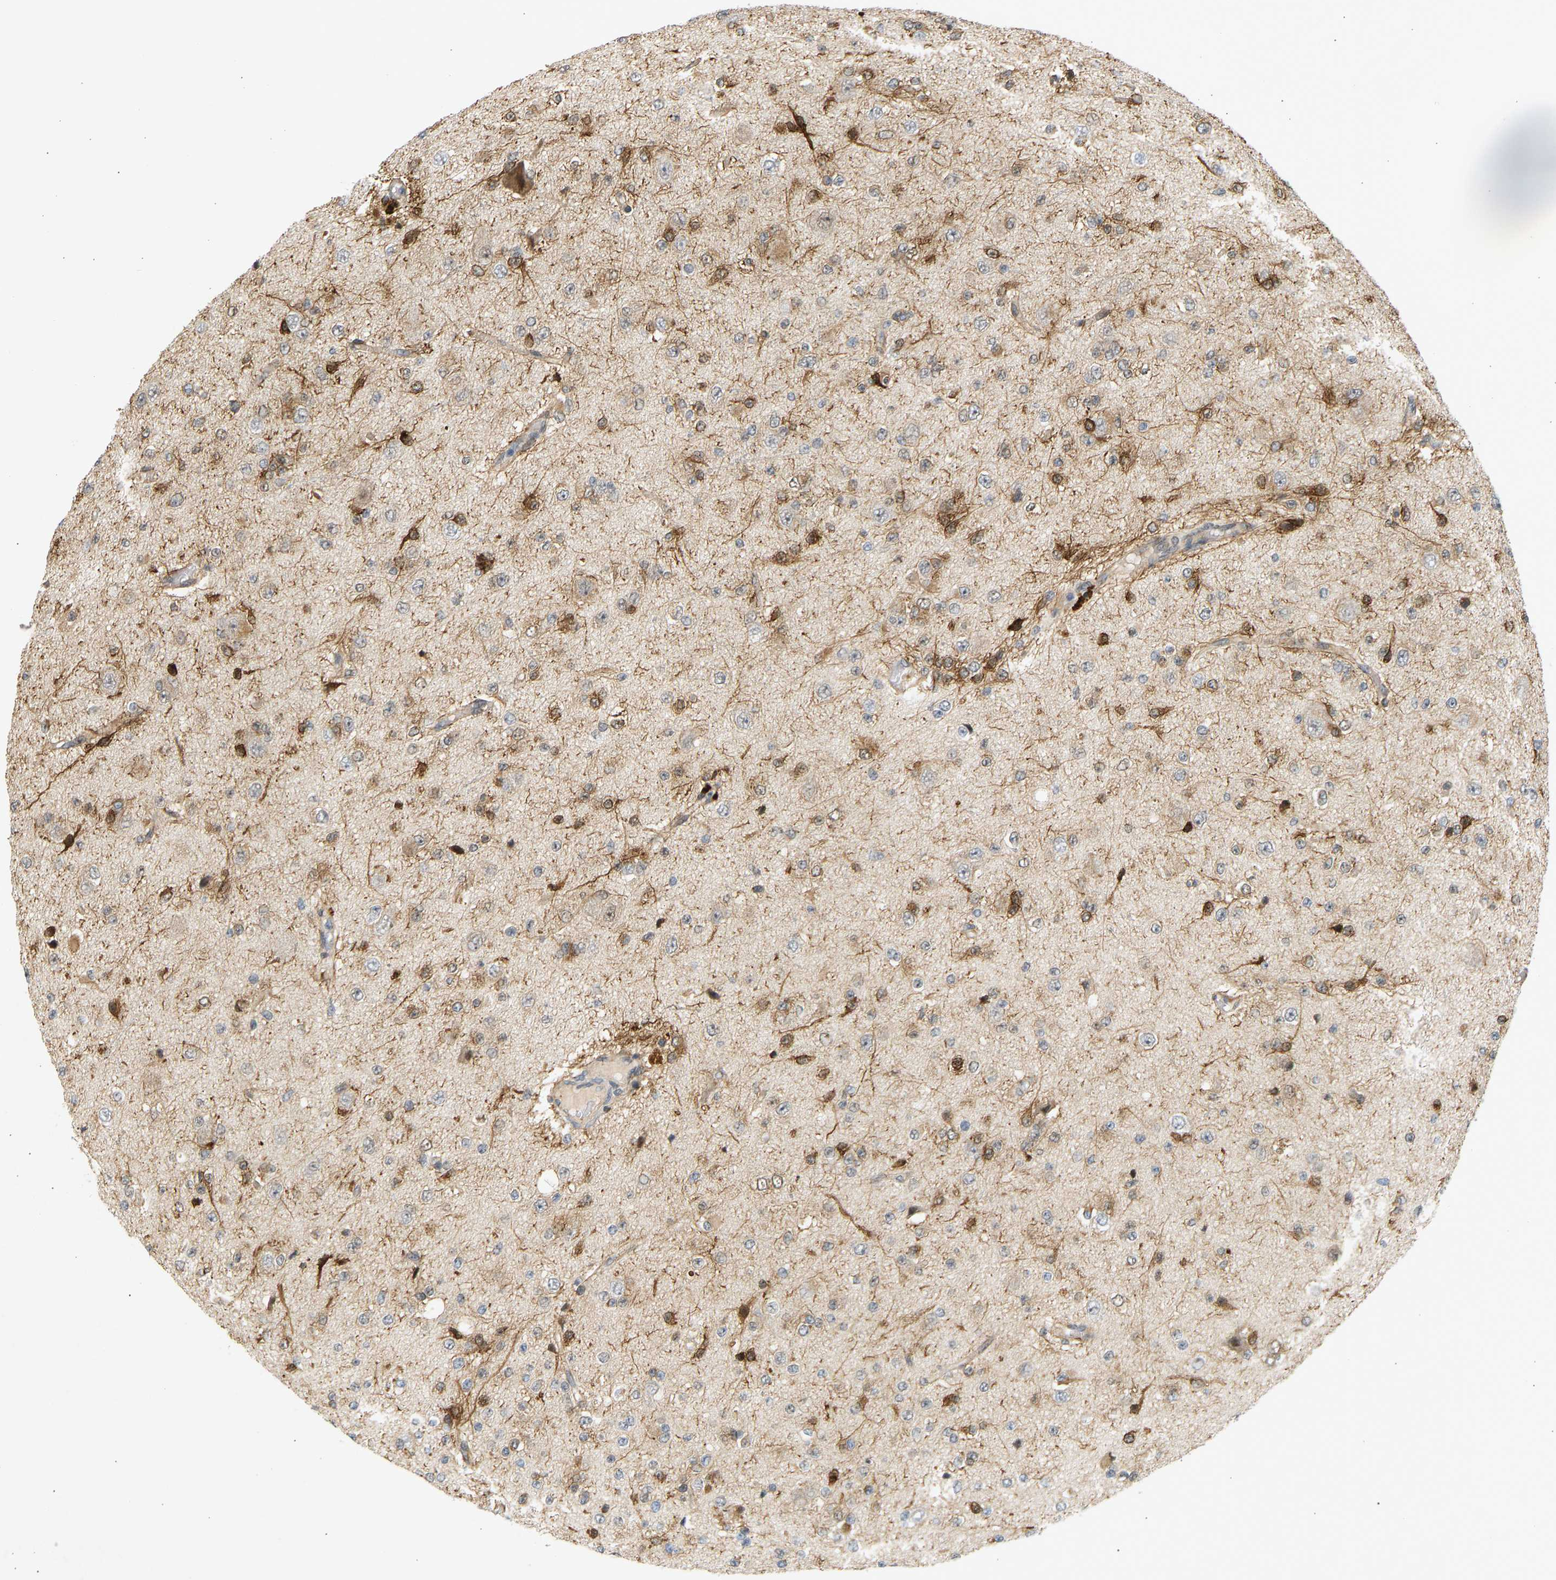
{"staining": {"intensity": "moderate", "quantity": "25%-75%", "location": "cytoplasmic/membranous,nuclear"}, "tissue": "glioma", "cell_type": "Tumor cells", "image_type": "cancer", "snomed": [{"axis": "morphology", "description": "Glioma, malignant, High grade"}, {"axis": "topography", "description": "pancreas cauda"}], "caption": "A brown stain labels moderate cytoplasmic/membranous and nuclear staining of a protein in human high-grade glioma (malignant) tumor cells.", "gene": "BAG1", "patient": {"sex": "male", "age": 60}}